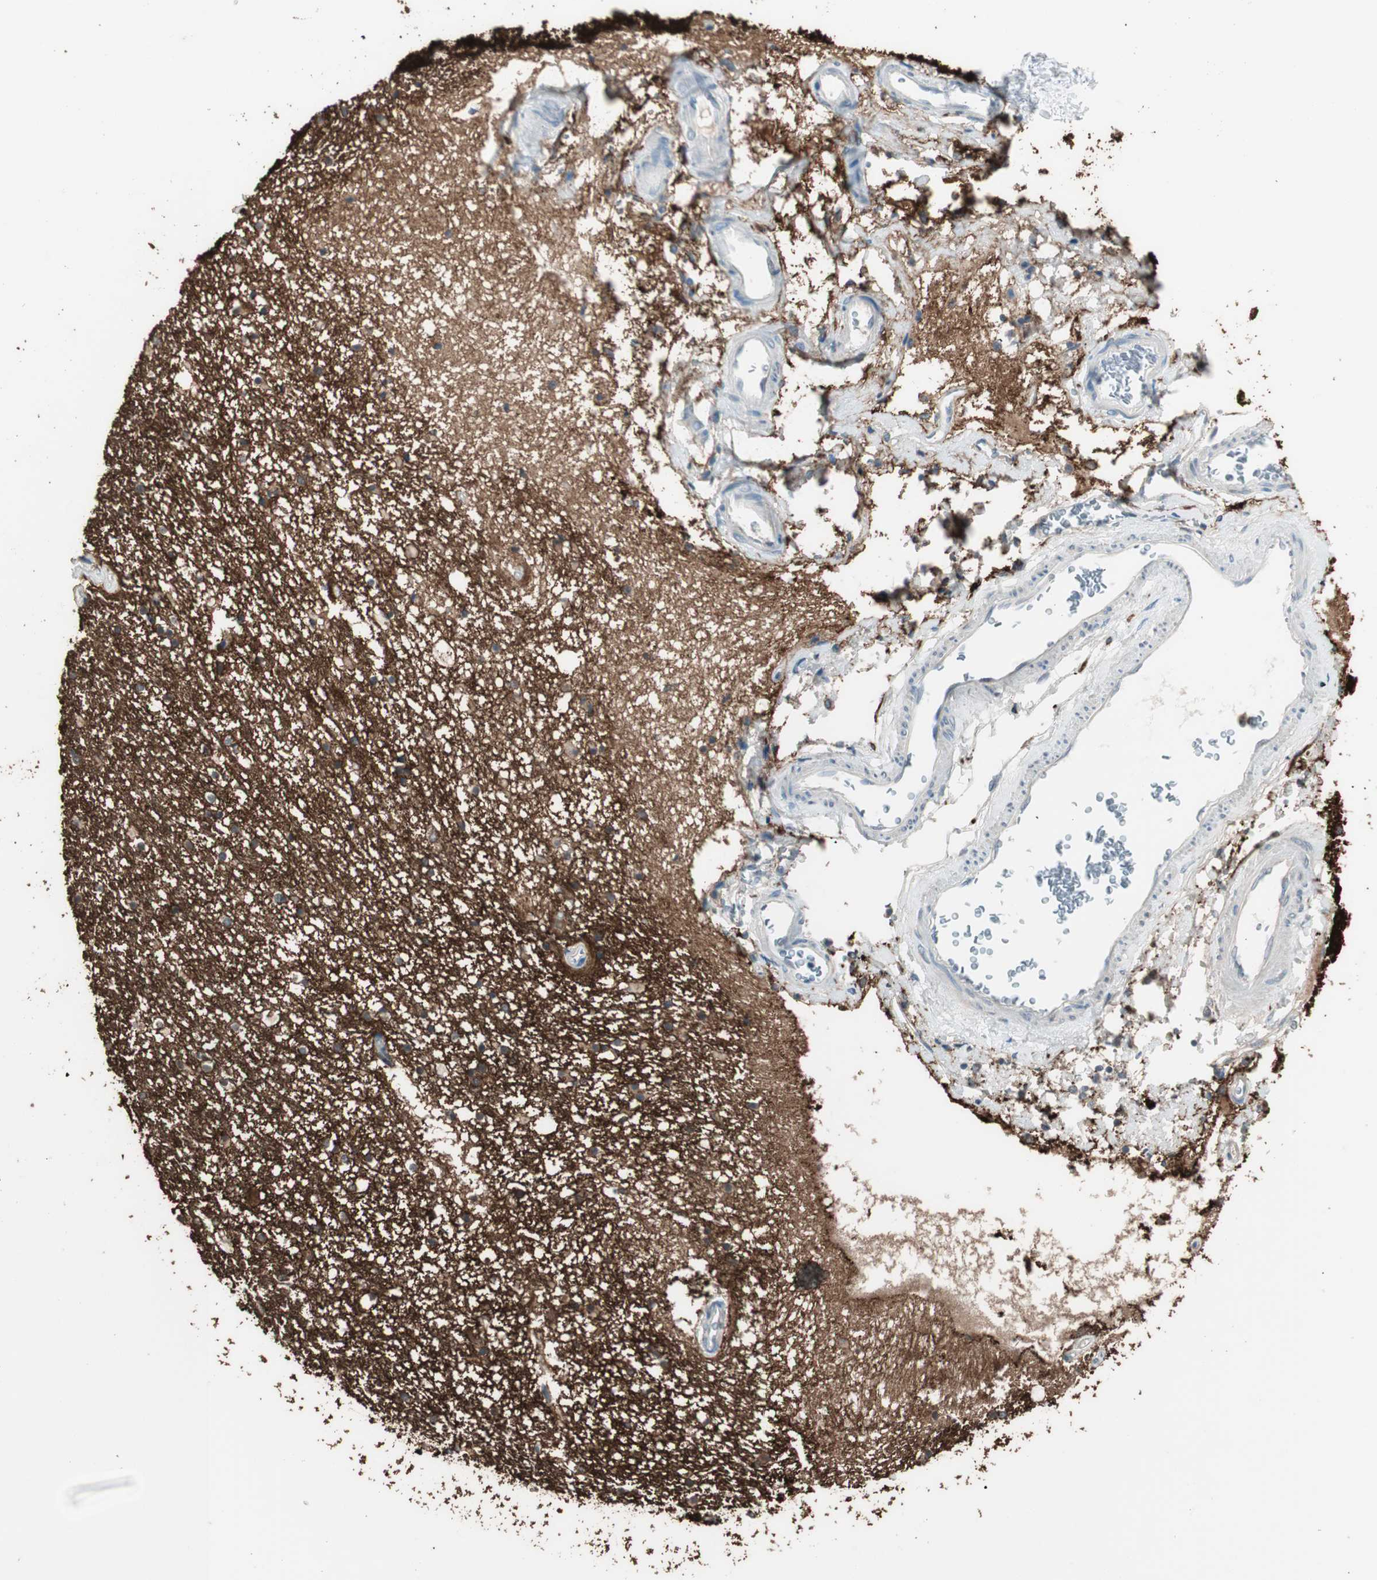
{"staining": {"intensity": "negative", "quantity": "none", "location": "none"}, "tissue": "hippocampus", "cell_type": "Glial cells", "image_type": "normal", "snomed": [{"axis": "morphology", "description": "Normal tissue, NOS"}, {"axis": "topography", "description": "Hippocampus"}], "caption": "Immunohistochemistry (IHC) image of unremarkable hippocampus: hippocampus stained with DAB demonstrates no significant protein positivity in glial cells.", "gene": "GNAO1", "patient": {"sex": "male", "age": 45}}